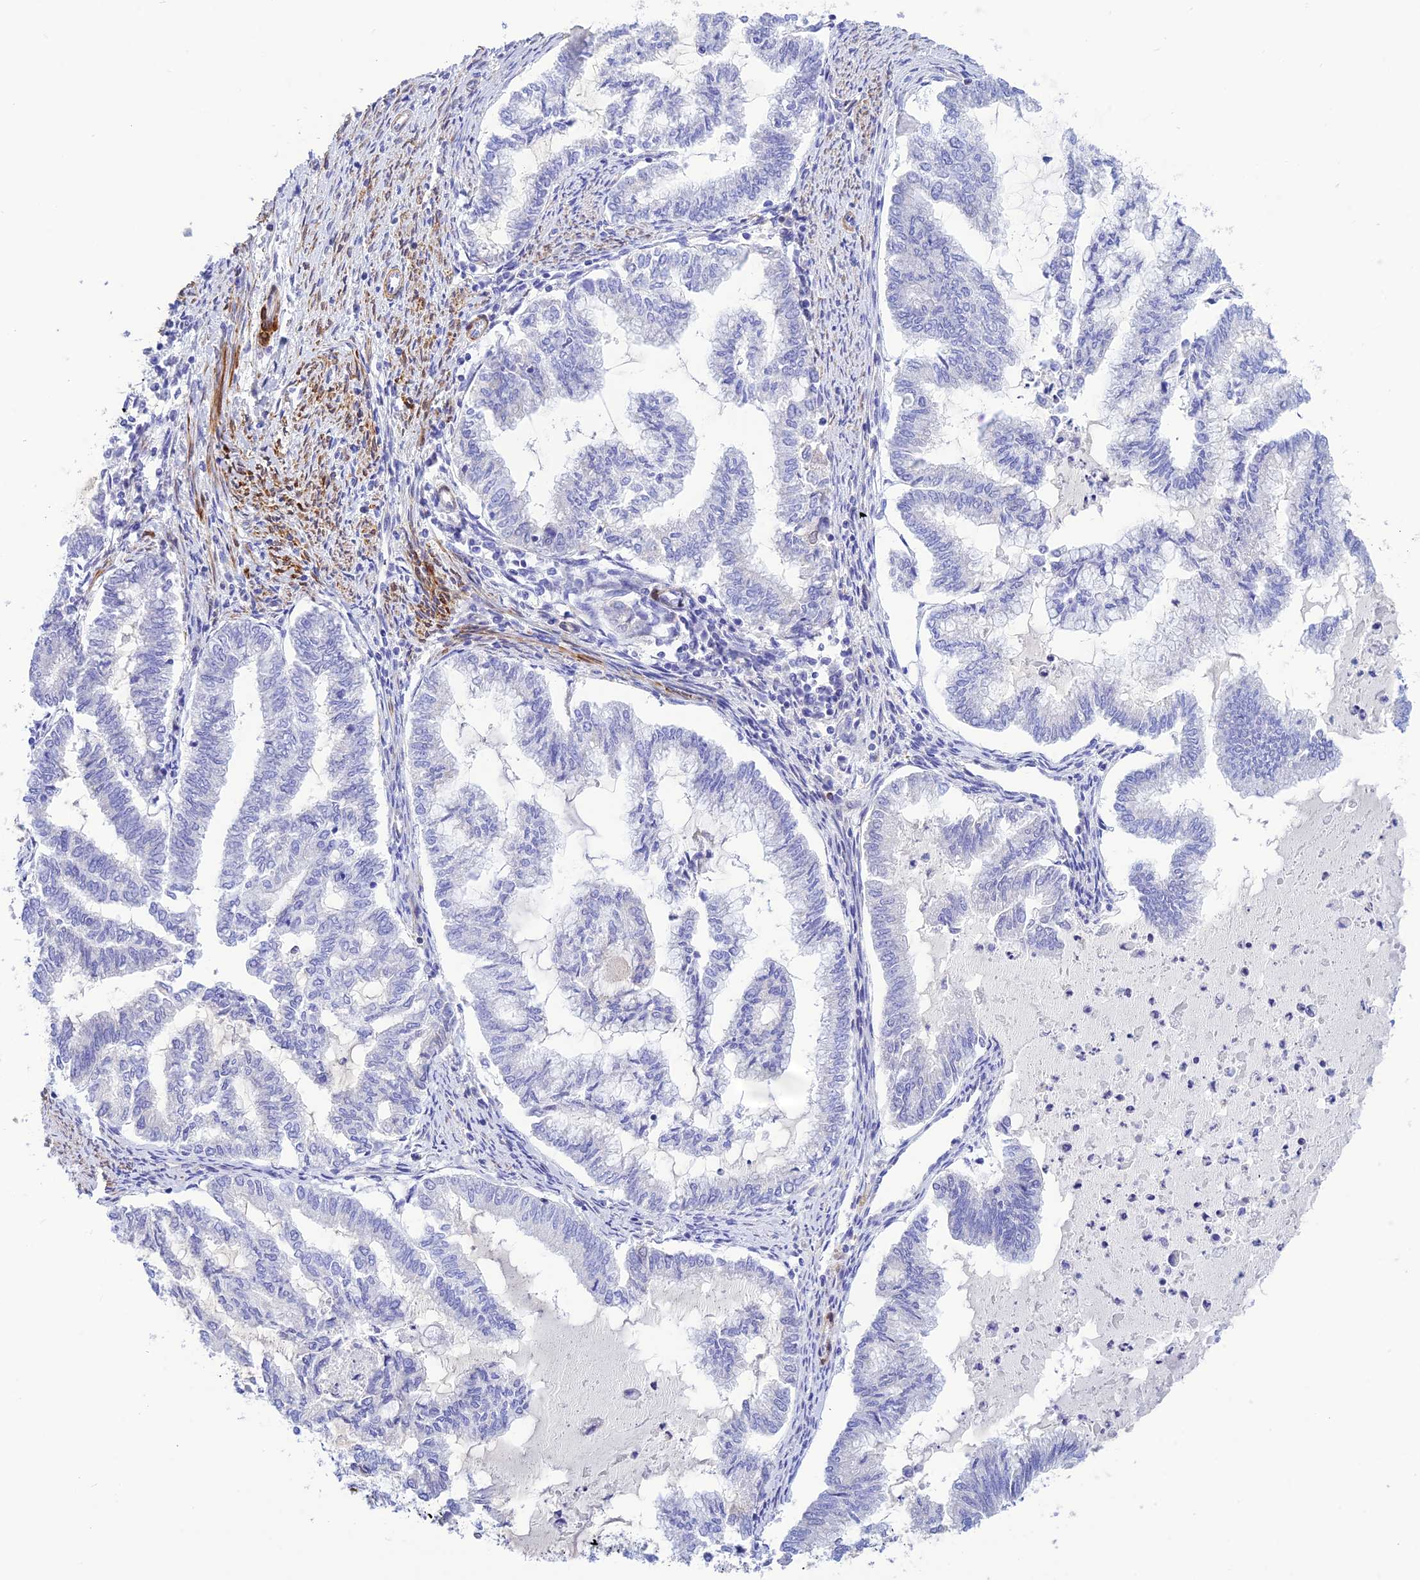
{"staining": {"intensity": "negative", "quantity": "none", "location": "none"}, "tissue": "endometrial cancer", "cell_type": "Tumor cells", "image_type": "cancer", "snomed": [{"axis": "morphology", "description": "Adenocarcinoma, NOS"}, {"axis": "topography", "description": "Endometrium"}], "caption": "High power microscopy micrograph of an immunohistochemistry (IHC) image of endometrial adenocarcinoma, revealing no significant expression in tumor cells.", "gene": "ZDHHC16", "patient": {"sex": "female", "age": 79}}